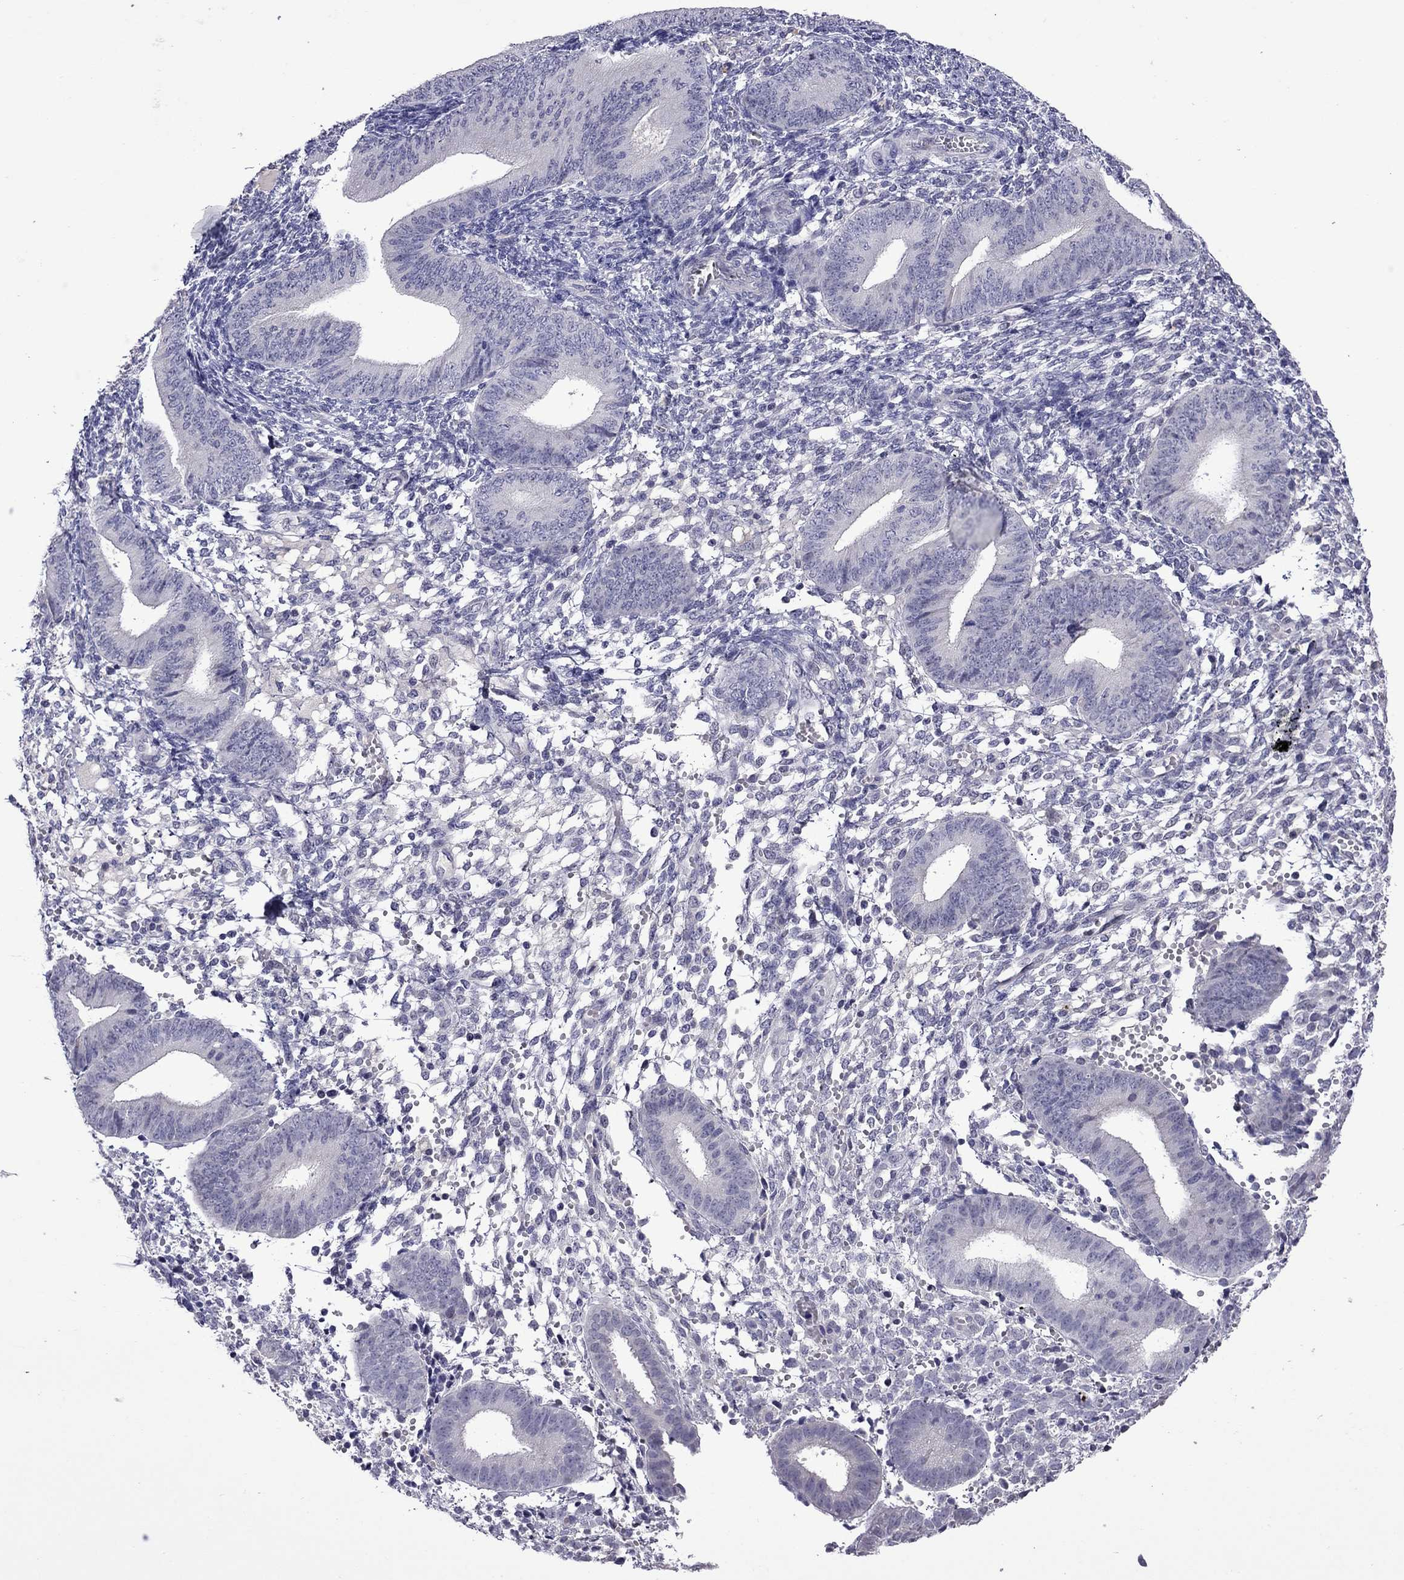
{"staining": {"intensity": "negative", "quantity": "none", "location": "none"}, "tissue": "endometrium", "cell_type": "Cells in endometrial stroma", "image_type": "normal", "snomed": [{"axis": "morphology", "description": "Normal tissue, NOS"}, {"axis": "topography", "description": "Endometrium"}], "caption": "An image of human endometrium is negative for staining in cells in endometrial stroma. The staining was performed using DAB to visualize the protein expression in brown, while the nuclei were stained in blue with hematoxylin (Magnification: 20x).", "gene": "STAR", "patient": {"sex": "female", "age": 39}}